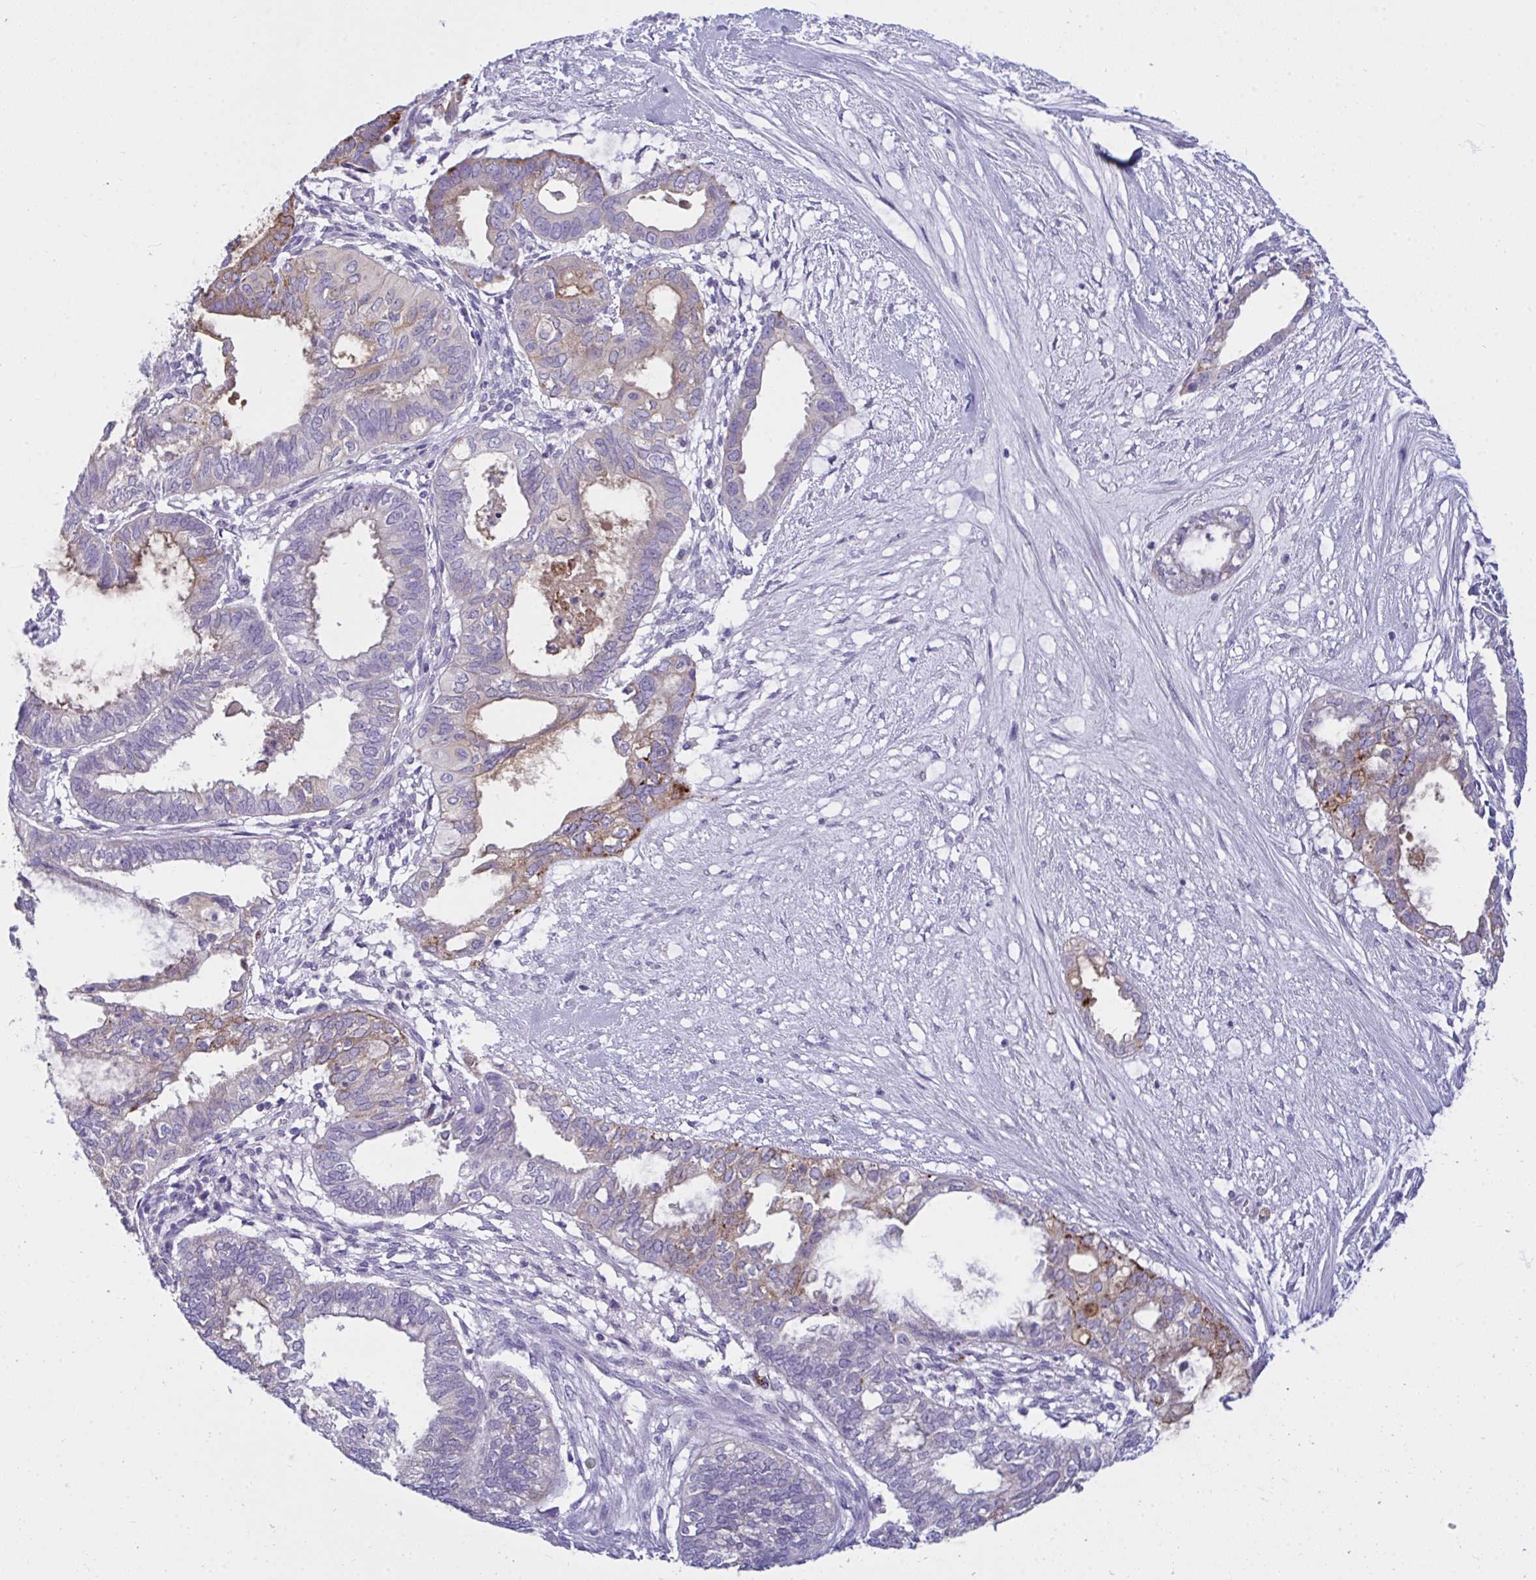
{"staining": {"intensity": "weak", "quantity": "<25%", "location": "cytoplasmic/membranous"}, "tissue": "ovarian cancer", "cell_type": "Tumor cells", "image_type": "cancer", "snomed": [{"axis": "morphology", "description": "Carcinoma, endometroid"}, {"axis": "topography", "description": "Ovary"}], "caption": "The micrograph displays no staining of tumor cells in ovarian cancer (endometroid carcinoma). The staining was performed using DAB to visualize the protein expression in brown, while the nuclei were stained in blue with hematoxylin (Magnification: 20x).", "gene": "SEMA6B", "patient": {"sex": "female", "age": 64}}